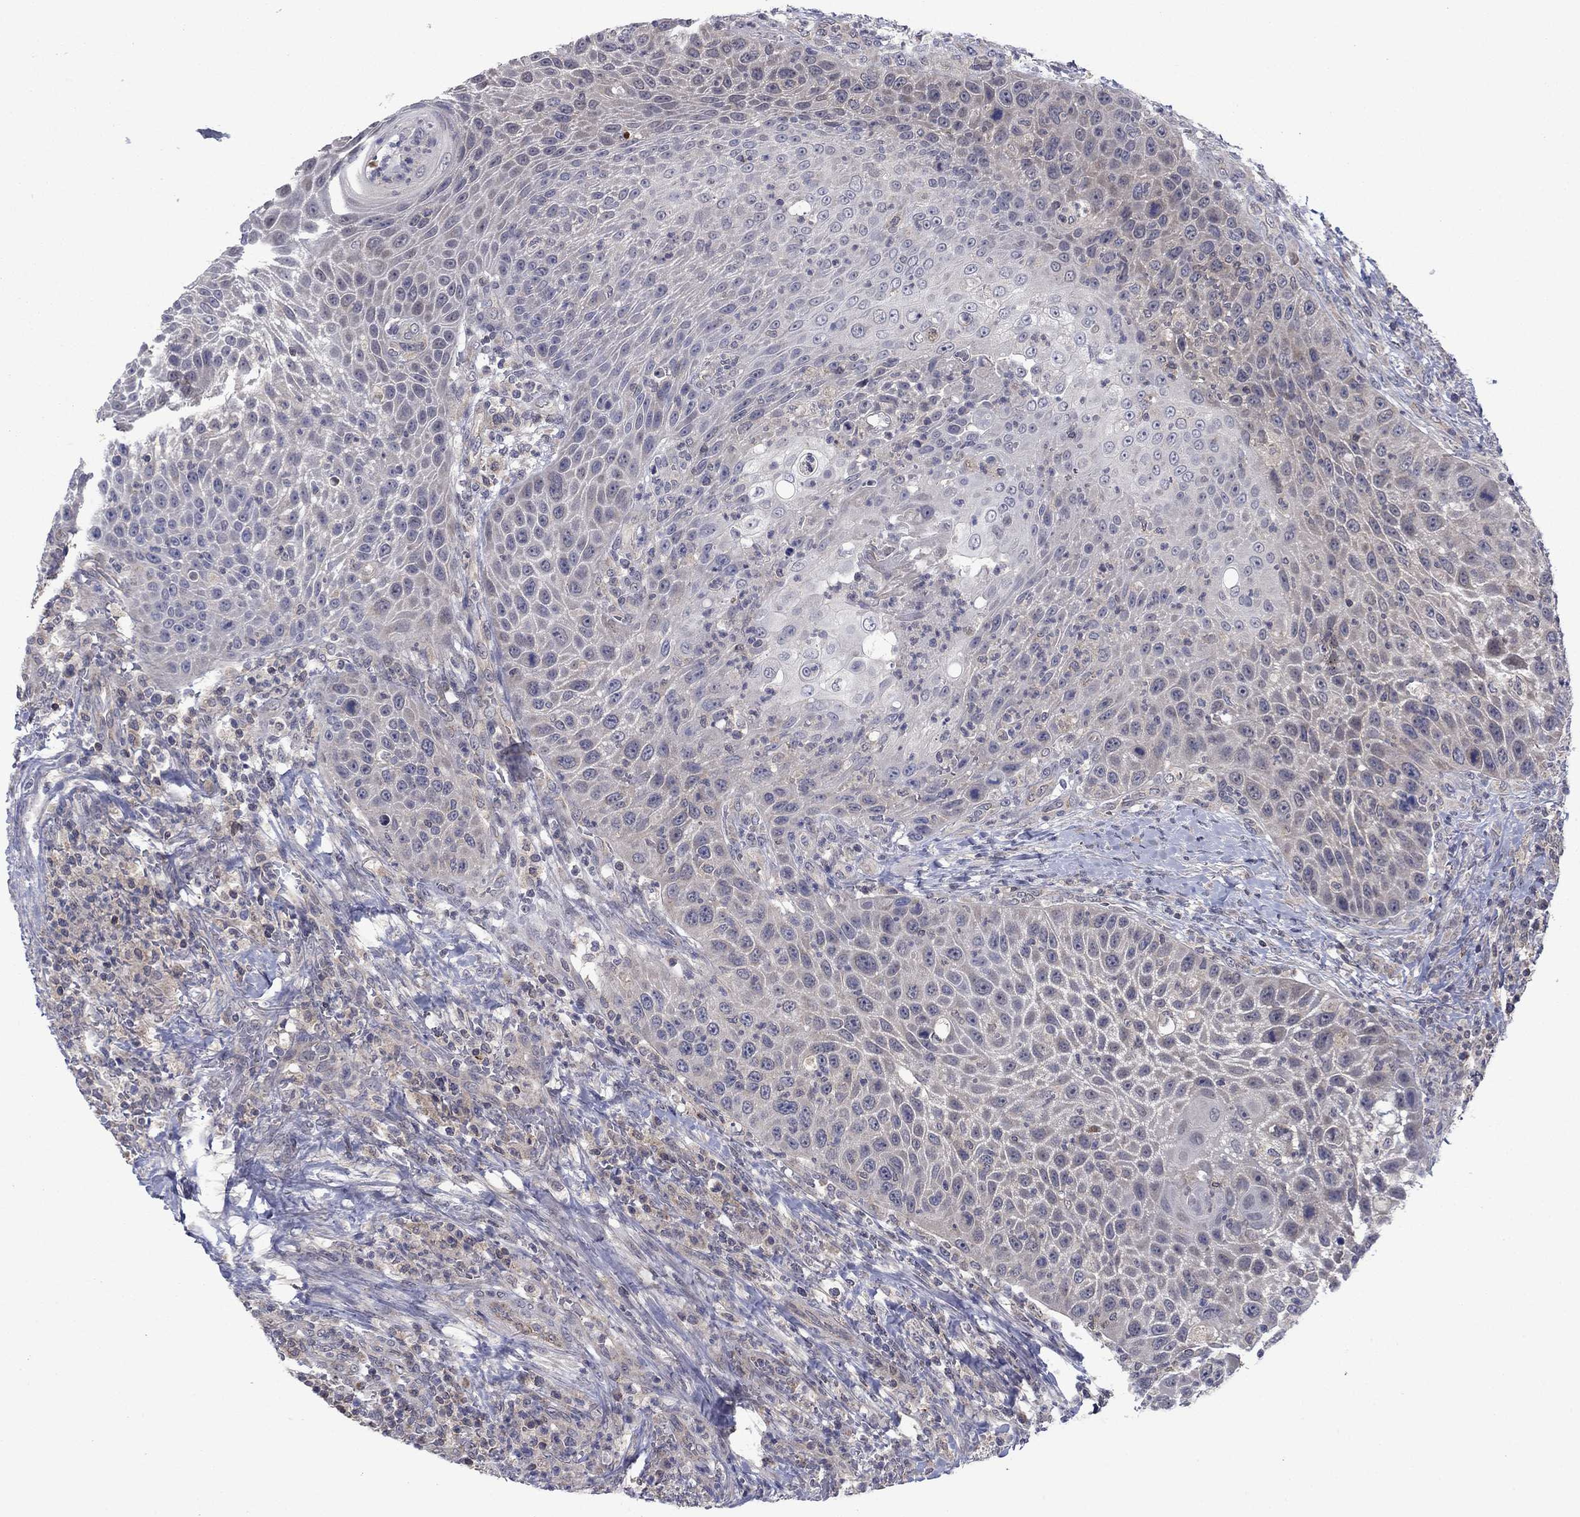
{"staining": {"intensity": "negative", "quantity": "none", "location": "none"}, "tissue": "head and neck cancer", "cell_type": "Tumor cells", "image_type": "cancer", "snomed": [{"axis": "morphology", "description": "Squamous cell carcinoma, NOS"}, {"axis": "topography", "description": "Head-Neck"}], "caption": "Tumor cells show no significant expression in head and neck cancer (squamous cell carcinoma).", "gene": "GRHPR", "patient": {"sex": "male", "age": 69}}